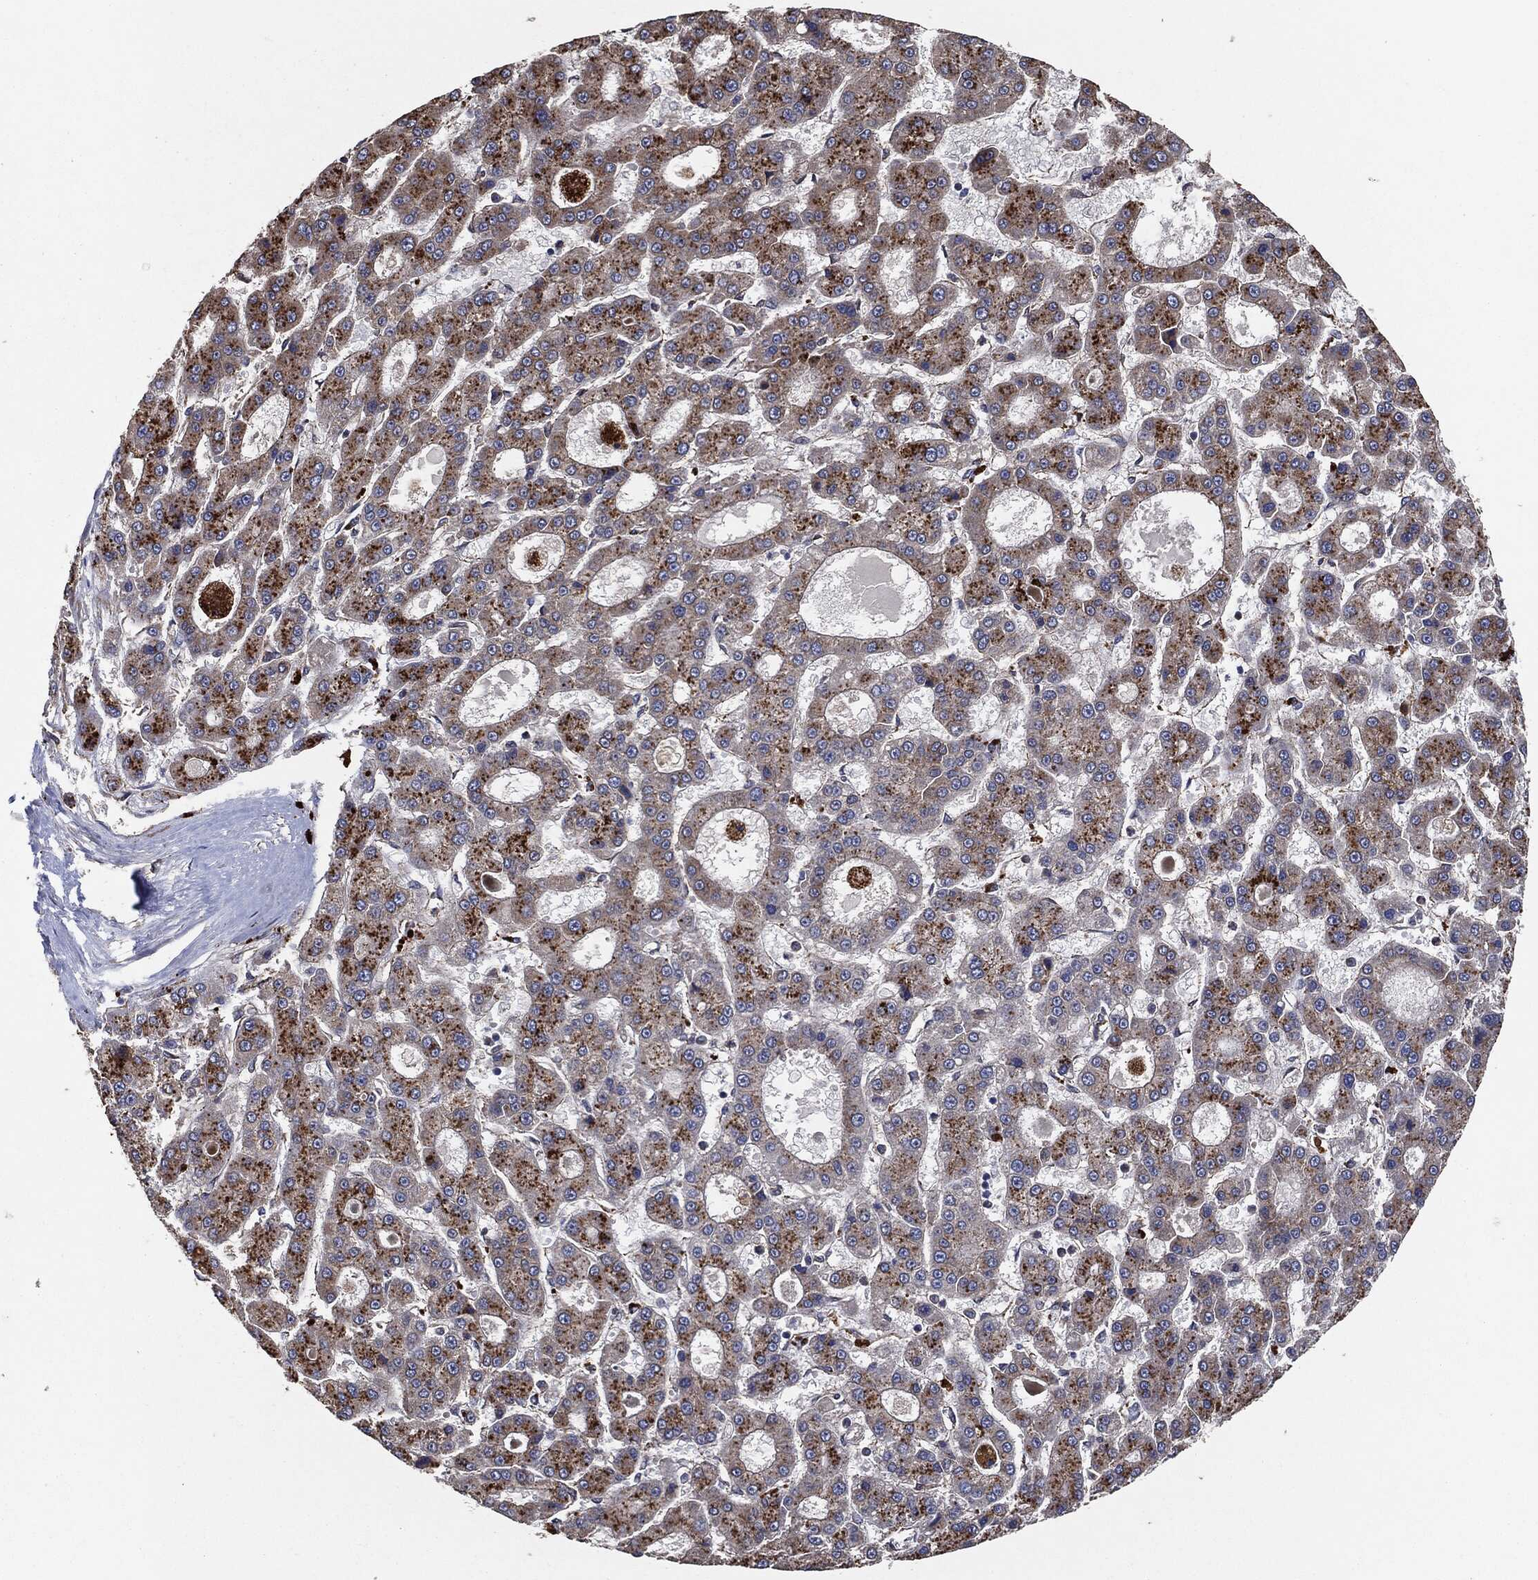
{"staining": {"intensity": "strong", "quantity": "25%-75%", "location": "cytoplasmic/membranous"}, "tissue": "liver cancer", "cell_type": "Tumor cells", "image_type": "cancer", "snomed": [{"axis": "morphology", "description": "Carcinoma, Hepatocellular, NOS"}, {"axis": "topography", "description": "Liver"}], "caption": "High-power microscopy captured an immunohistochemistry image of hepatocellular carcinoma (liver), revealing strong cytoplasmic/membranous expression in about 25%-75% of tumor cells.", "gene": "CTNNA1", "patient": {"sex": "male", "age": 70}}